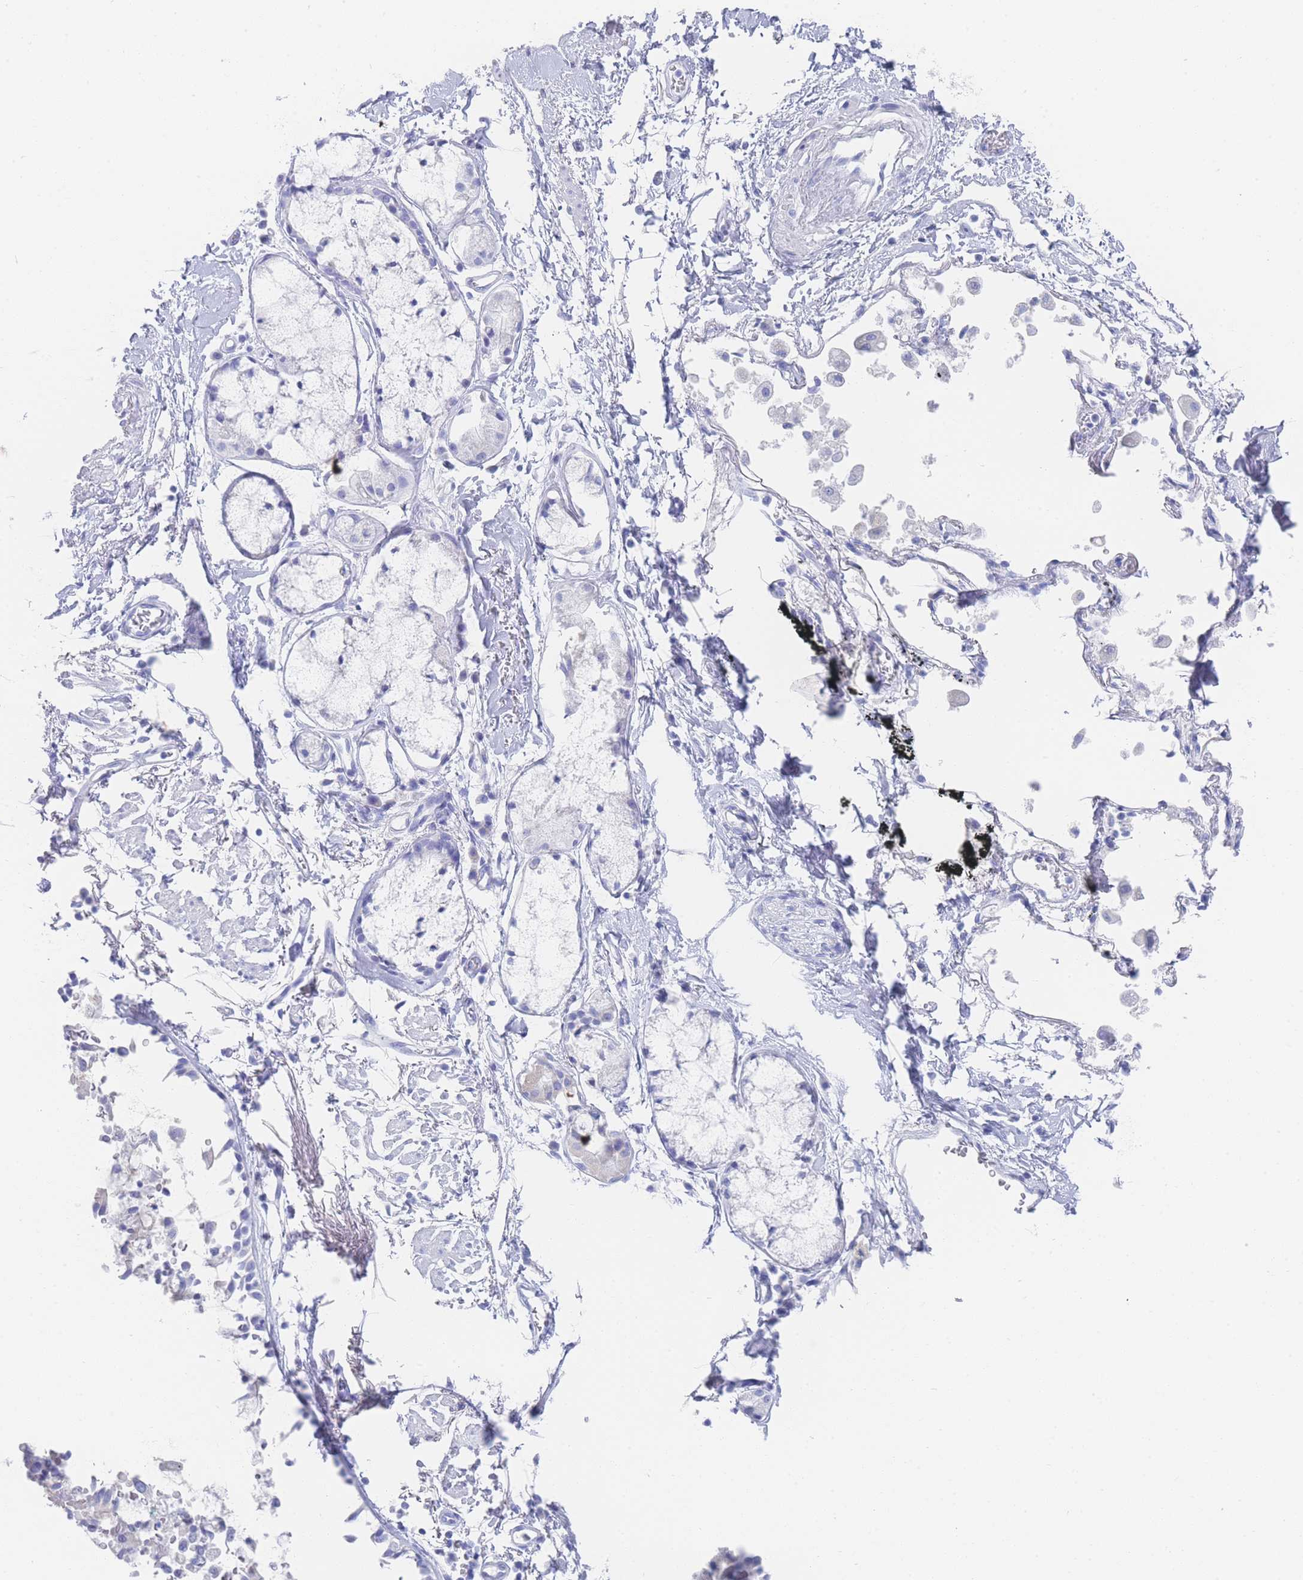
{"staining": {"intensity": "negative", "quantity": "none", "location": "none"}, "tissue": "adipose tissue", "cell_type": "Adipocytes", "image_type": "normal", "snomed": [{"axis": "morphology", "description": "Normal tissue, NOS"}, {"axis": "topography", "description": "Cartilage tissue"}], "caption": "This histopathology image is of unremarkable adipose tissue stained with IHC to label a protein in brown with the nuclei are counter-stained blue. There is no positivity in adipocytes. The staining was performed using DAB to visualize the protein expression in brown, while the nuclei were stained in blue with hematoxylin (Magnification: 20x).", "gene": "LRRC37A2", "patient": {"sex": "male", "age": 73}}